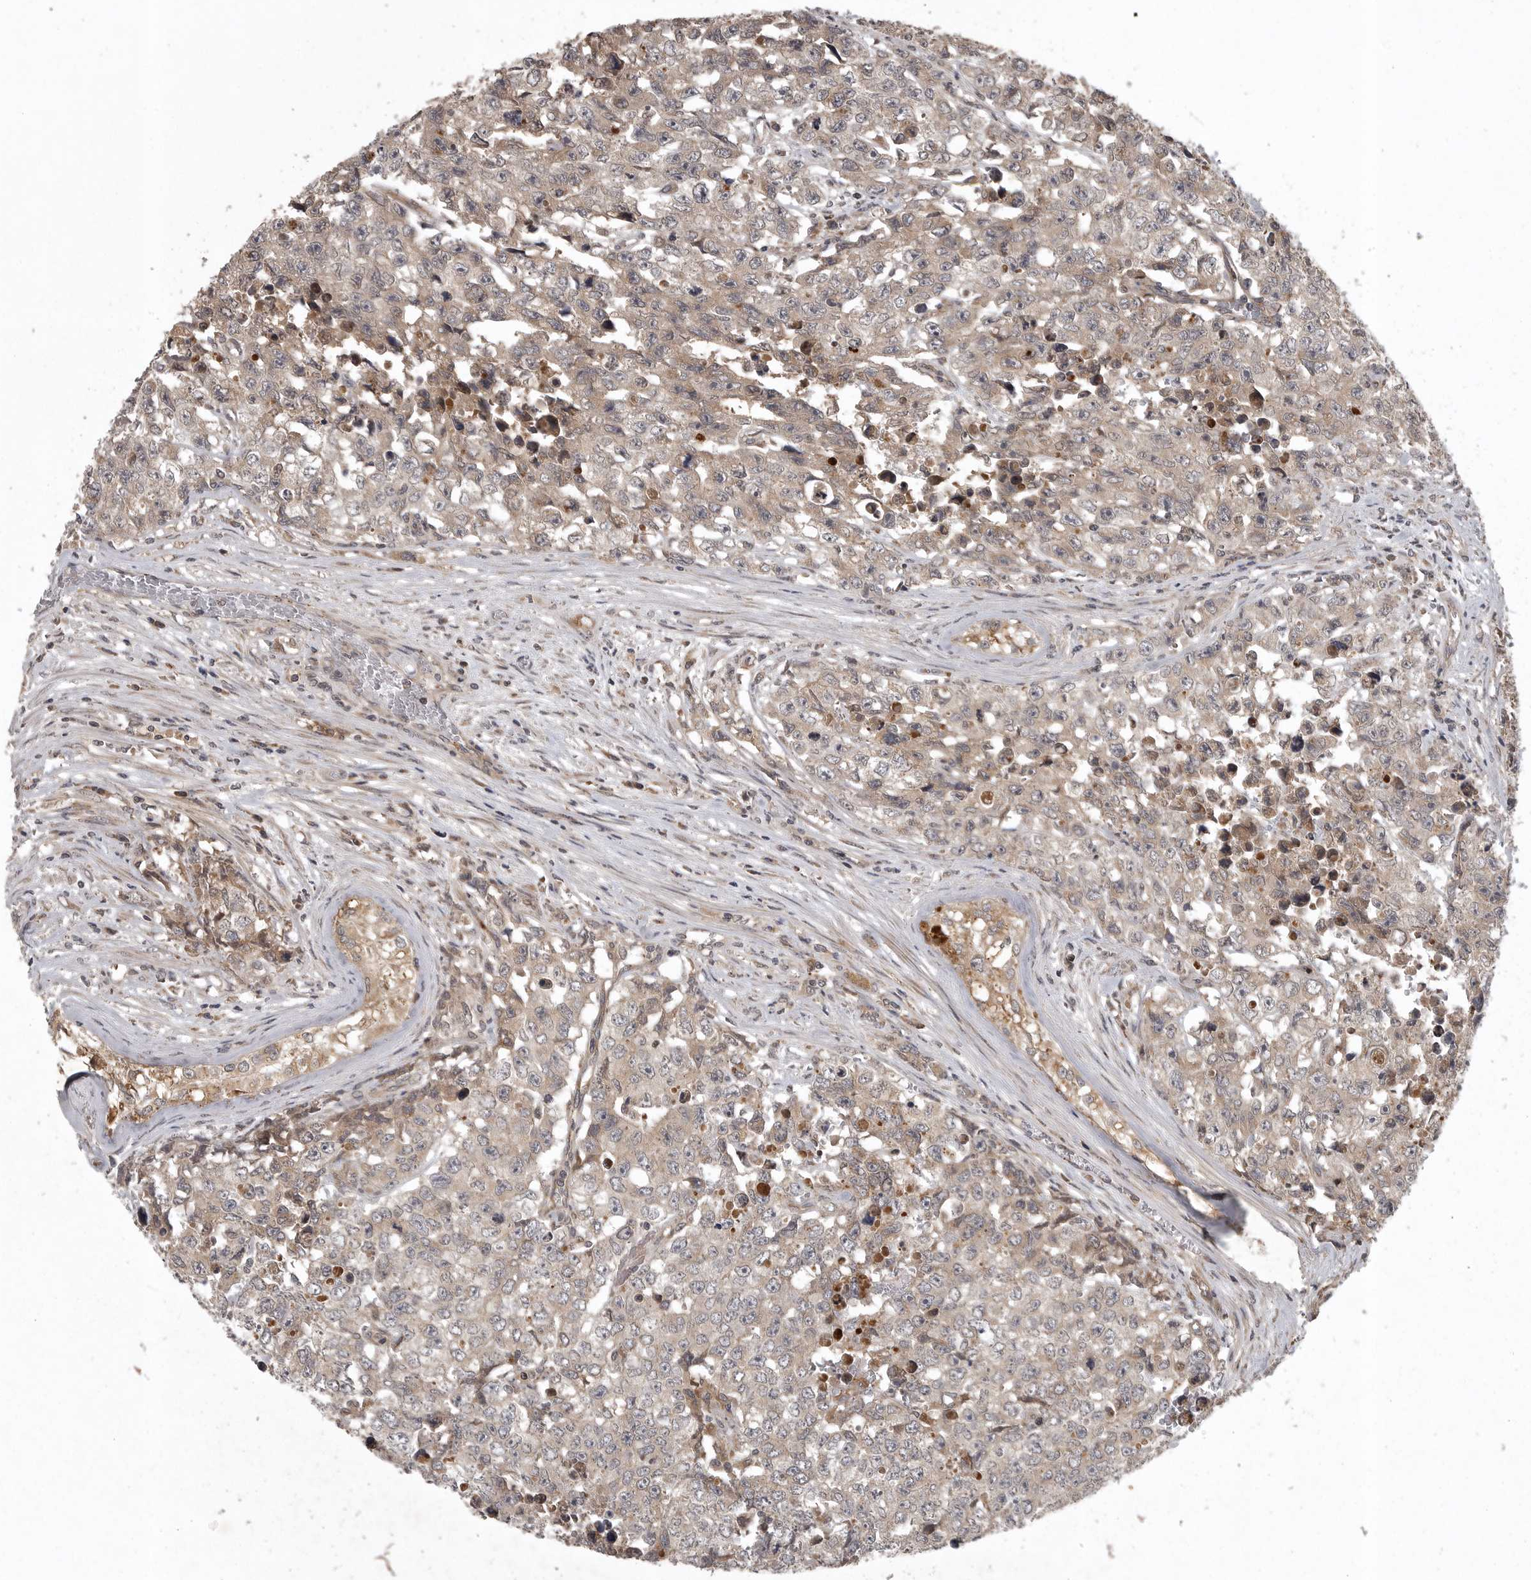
{"staining": {"intensity": "weak", "quantity": "25%-75%", "location": "cytoplasmic/membranous"}, "tissue": "testis cancer", "cell_type": "Tumor cells", "image_type": "cancer", "snomed": [{"axis": "morphology", "description": "Carcinoma, Embryonal, NOS"}, {"axis": "topography", "description": "Testis"}], "caption": "A photomicrograph of embryonal carcinoma (testis) stained for a protein demonstrates weak cytoplasmic/membranous brown staining in tumor cells.", "gene": "GPR31", "patient": {"sex": "male", "age": 28}}